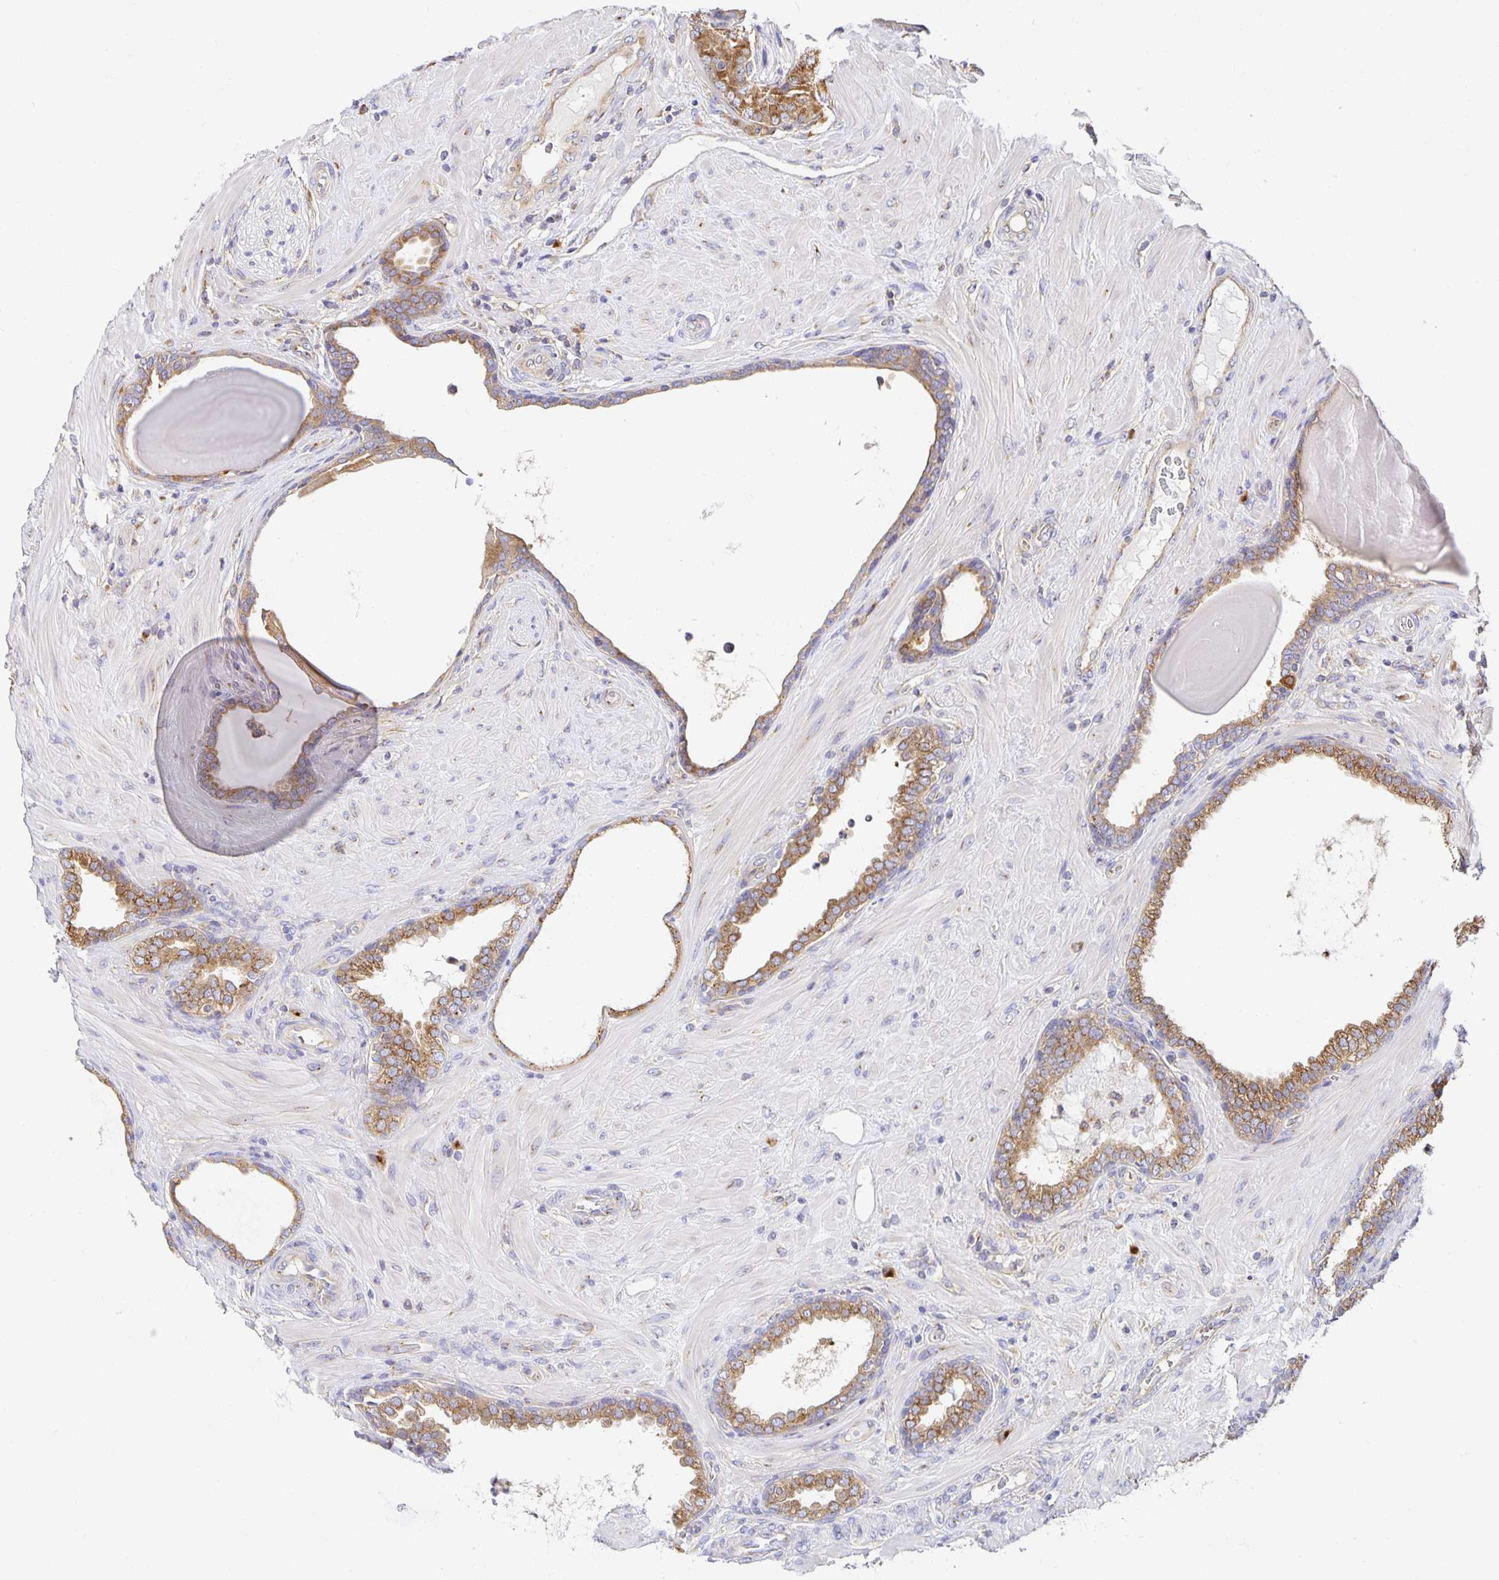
{"staining": {"intensity": "moderate", "quantity": ">75%", "location": "cytoplasmic/membranous"}, "tissue": "prostate cancer", "cell_type": "Tumor cells", "image_type": "cancer", "snomed": [{"axis": "morphology", "description": "Adenocarcinoma, High grade"}, {"axis": "topography", "description": "Prostate"}], "caption": "Prostate cancer (adenocarcinoma (high-grade)) stained for a protein displays moderate cytoplasmic/membranous positivity in tumor cells. The protein is shown in brown color, while the nuclei are stained blue.", "gene": "USO1", "patient": {"sex": "male", "age": 62}}